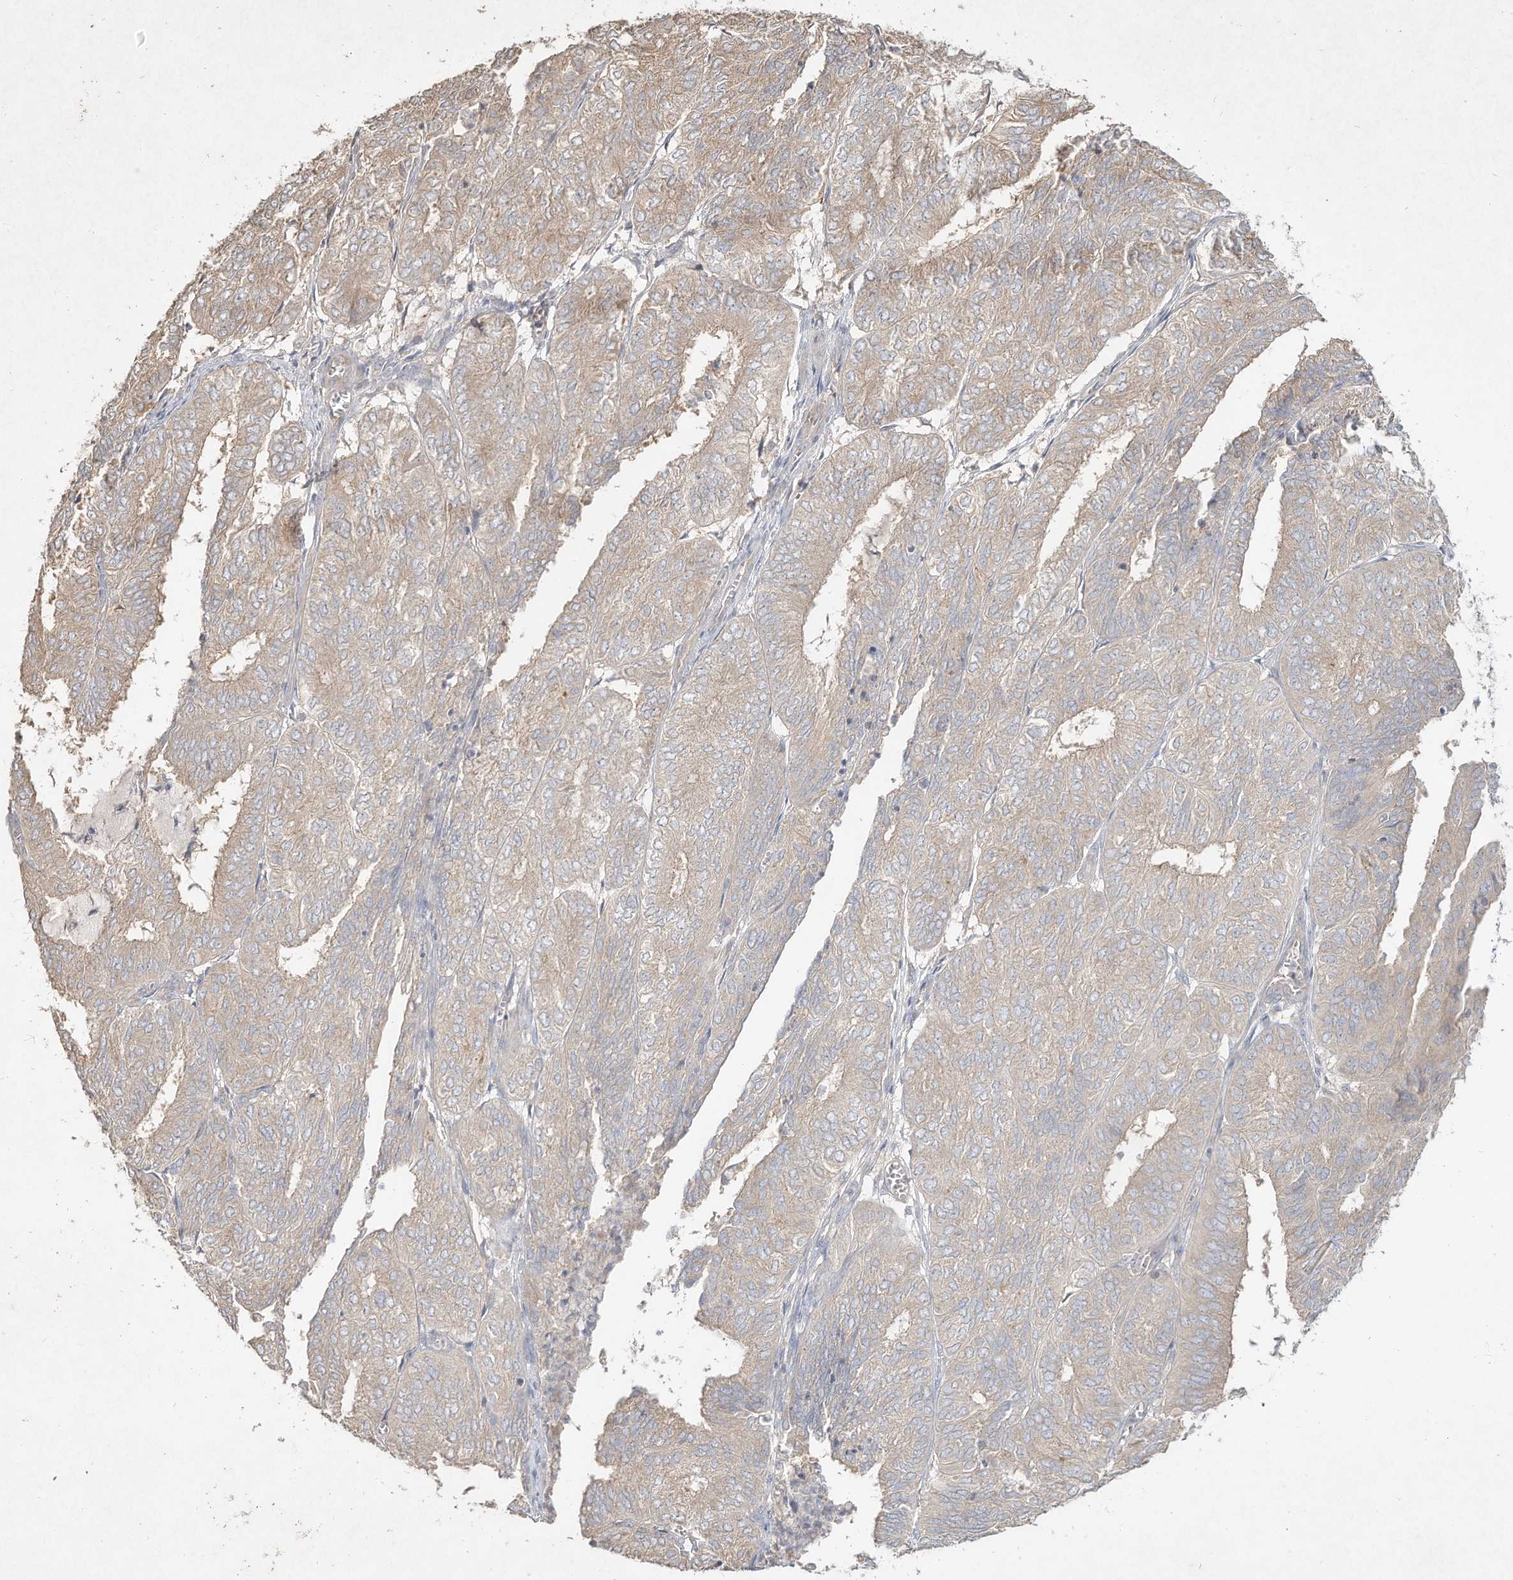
{"staining": {"intensity": "weak", "quantity": "<25%", "location": "cytoplasmic/membranous"}, "tissue": "endometrial cancer", "cell_type": "Tumor cells", "image_type": "cancer", "snomed": [{"axis": "morphology", "description": "Adenocarcinoma, NOS"}, {"axis": "topography", "description": "Uterus"}], "caption": "This is an immunohistochemistry histopathology image of human adenocarcinoma (endometrial). There is no positivity in tumor cells.", "gene": "DYNC1I2", "patient": {"sex": "female", "age": 60}}